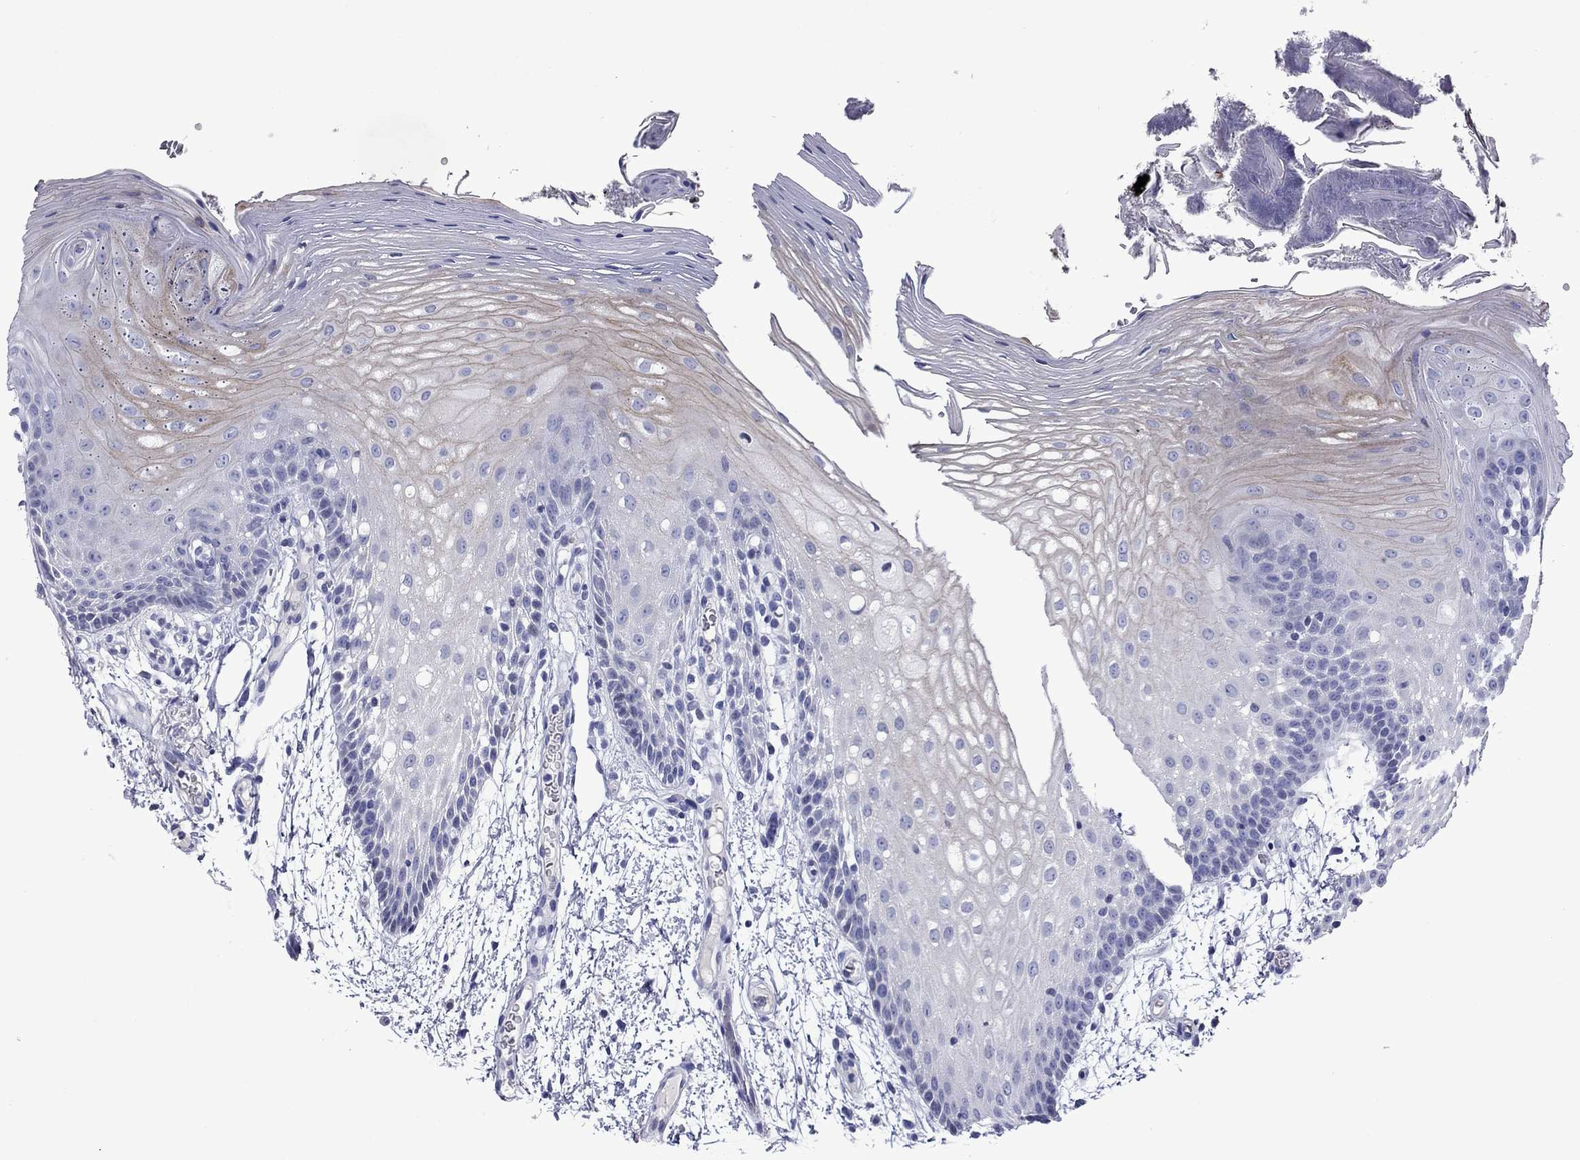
{"staining": {"intensity": "weak", "quantity": "<25%", "location": "cytoplasmic/membranous"}, "tissue": "oral mucosa", "cell_type": "Squamous epithelial cells", "image_type": "normal", "snomed": [{"axis": "morphology", "description": "Normal tissue, NOS"}, {"axis": "morphology", "description": "Squamous cell carcinoma, NOS"}, {"axis": "topography", "description": "Oral tissue"}, {"axis": "topography", "description": "Head-Neck"}], "caption": "High magnification brightfield microscopy of benign oral mucosa stained with DAB (brown) and counterstained with hematoxylin (blue): squamous epithelial cells show no significant staining.", "gene": "PIWIL1", "patient": {"sex": "male", "age": 69}}